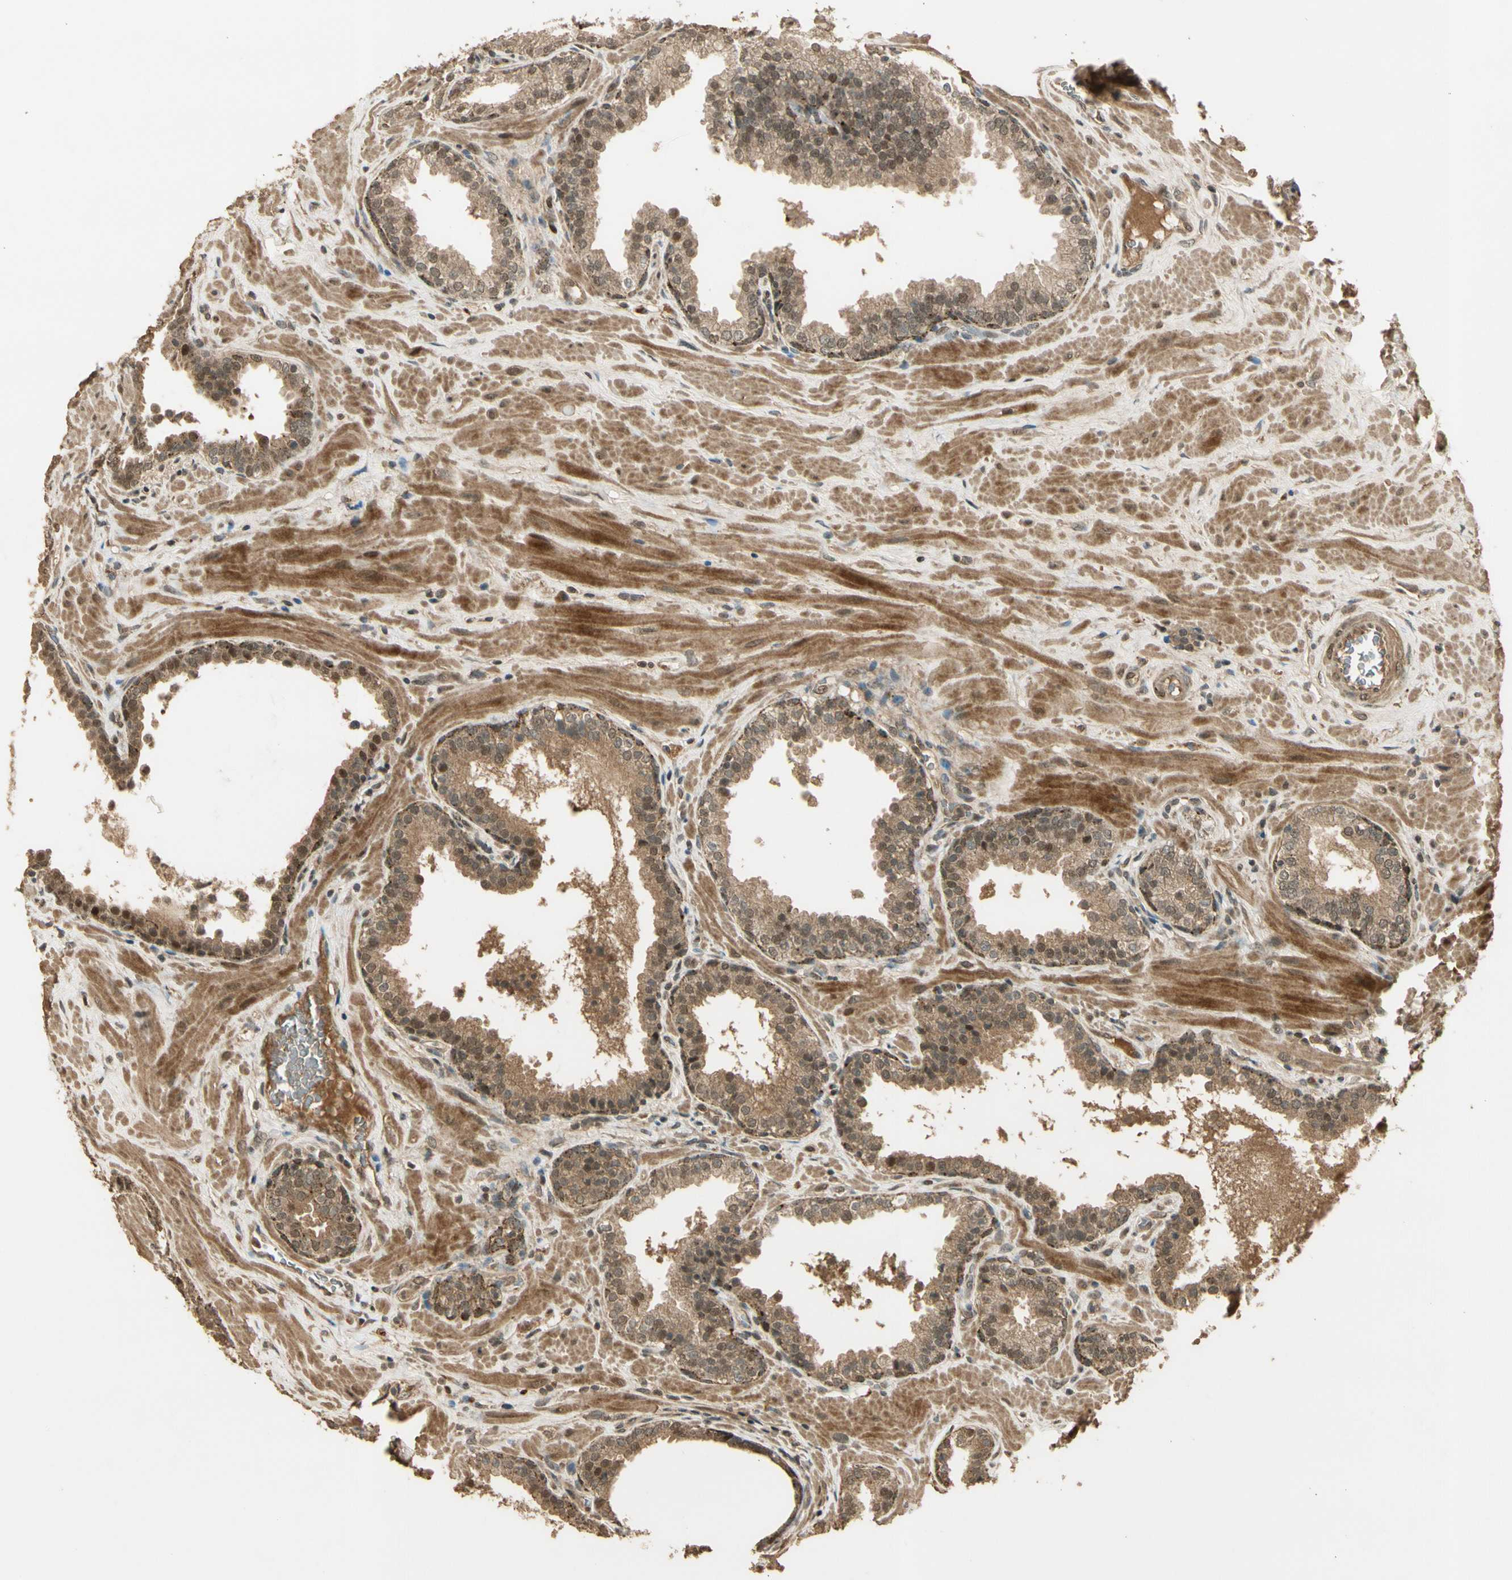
{"staining": {"intensity": "moderate", "quantity": ">75%", "location": "cytoplasmic/membranous,nuclear"}, "tissue": "prostate", "cell_type": "Glandular cells", "image_type": "normal", "snomed": [{"axis": "morphology", "description": "Normal tissue, NOS"}, {"axis": "topography", "description": "Prostate"}], "caption": "Immunohistochemical staining of benign human prostate displays medium levels of moderate cytoplasmic/membranous,nuclear expression in about >75% of glandular cells. (brown staining indicates protein expression, while blue staining denotes nuclei).", "gene": "GMEB2", "patient": {"sex": "male", "age": 51}}